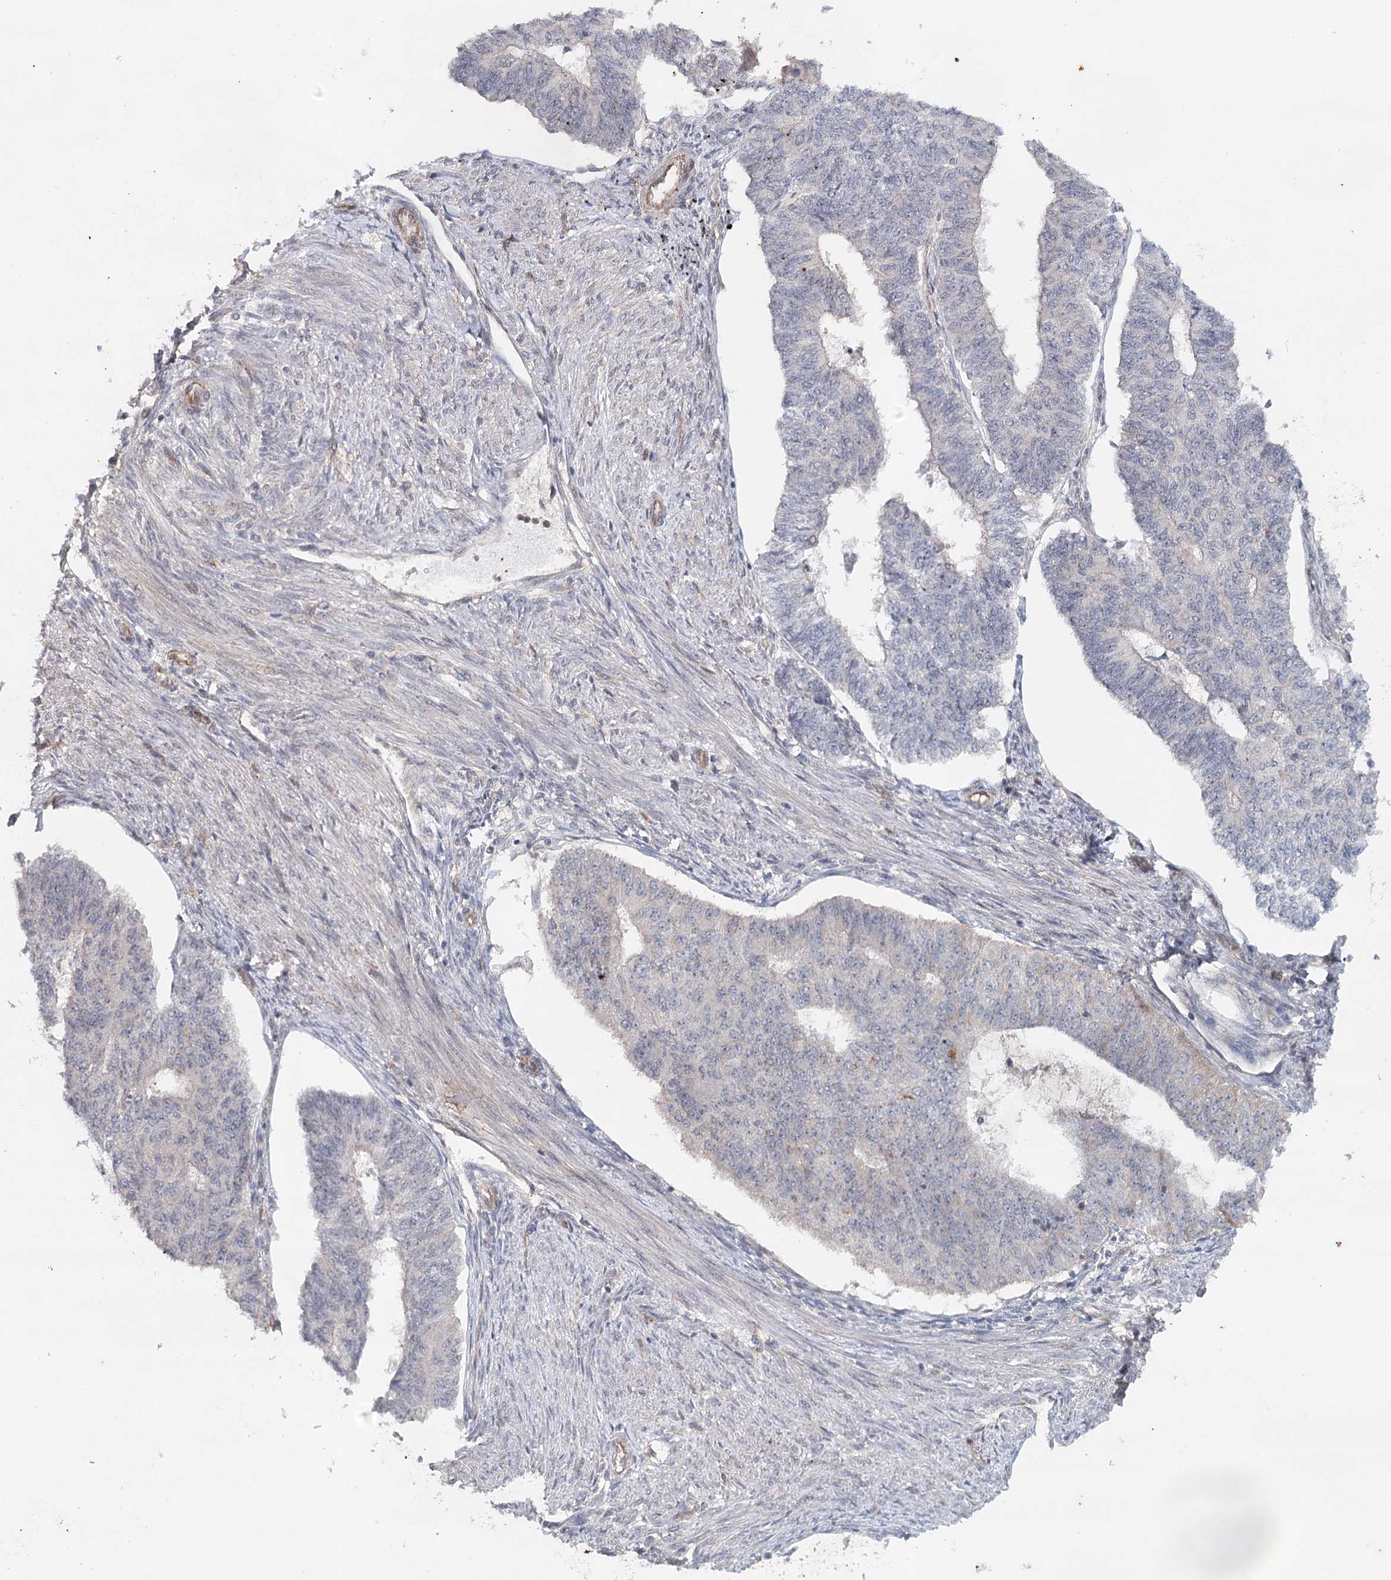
{"staining": {"intensity": "negative", "quantity": "none", "location": "none"}, "tissue": "endometrial cancer", "cell_type": "Tumor cells", "image_type": "cancer", "snomed": [{"axis": "morphology", "description": "Adenocarcinoma, NOS"}, {"axis": "topography", "description": "Endometrium"}], "caption": "A high-resolution photomicrograph shows immunohistochemistry (IHC) staining of endometrial adenocarcinoma, which shows no significant positivity in tumor cells.", "gene": "SYNPO", "patient": {"sex": "female", "age": 32}}